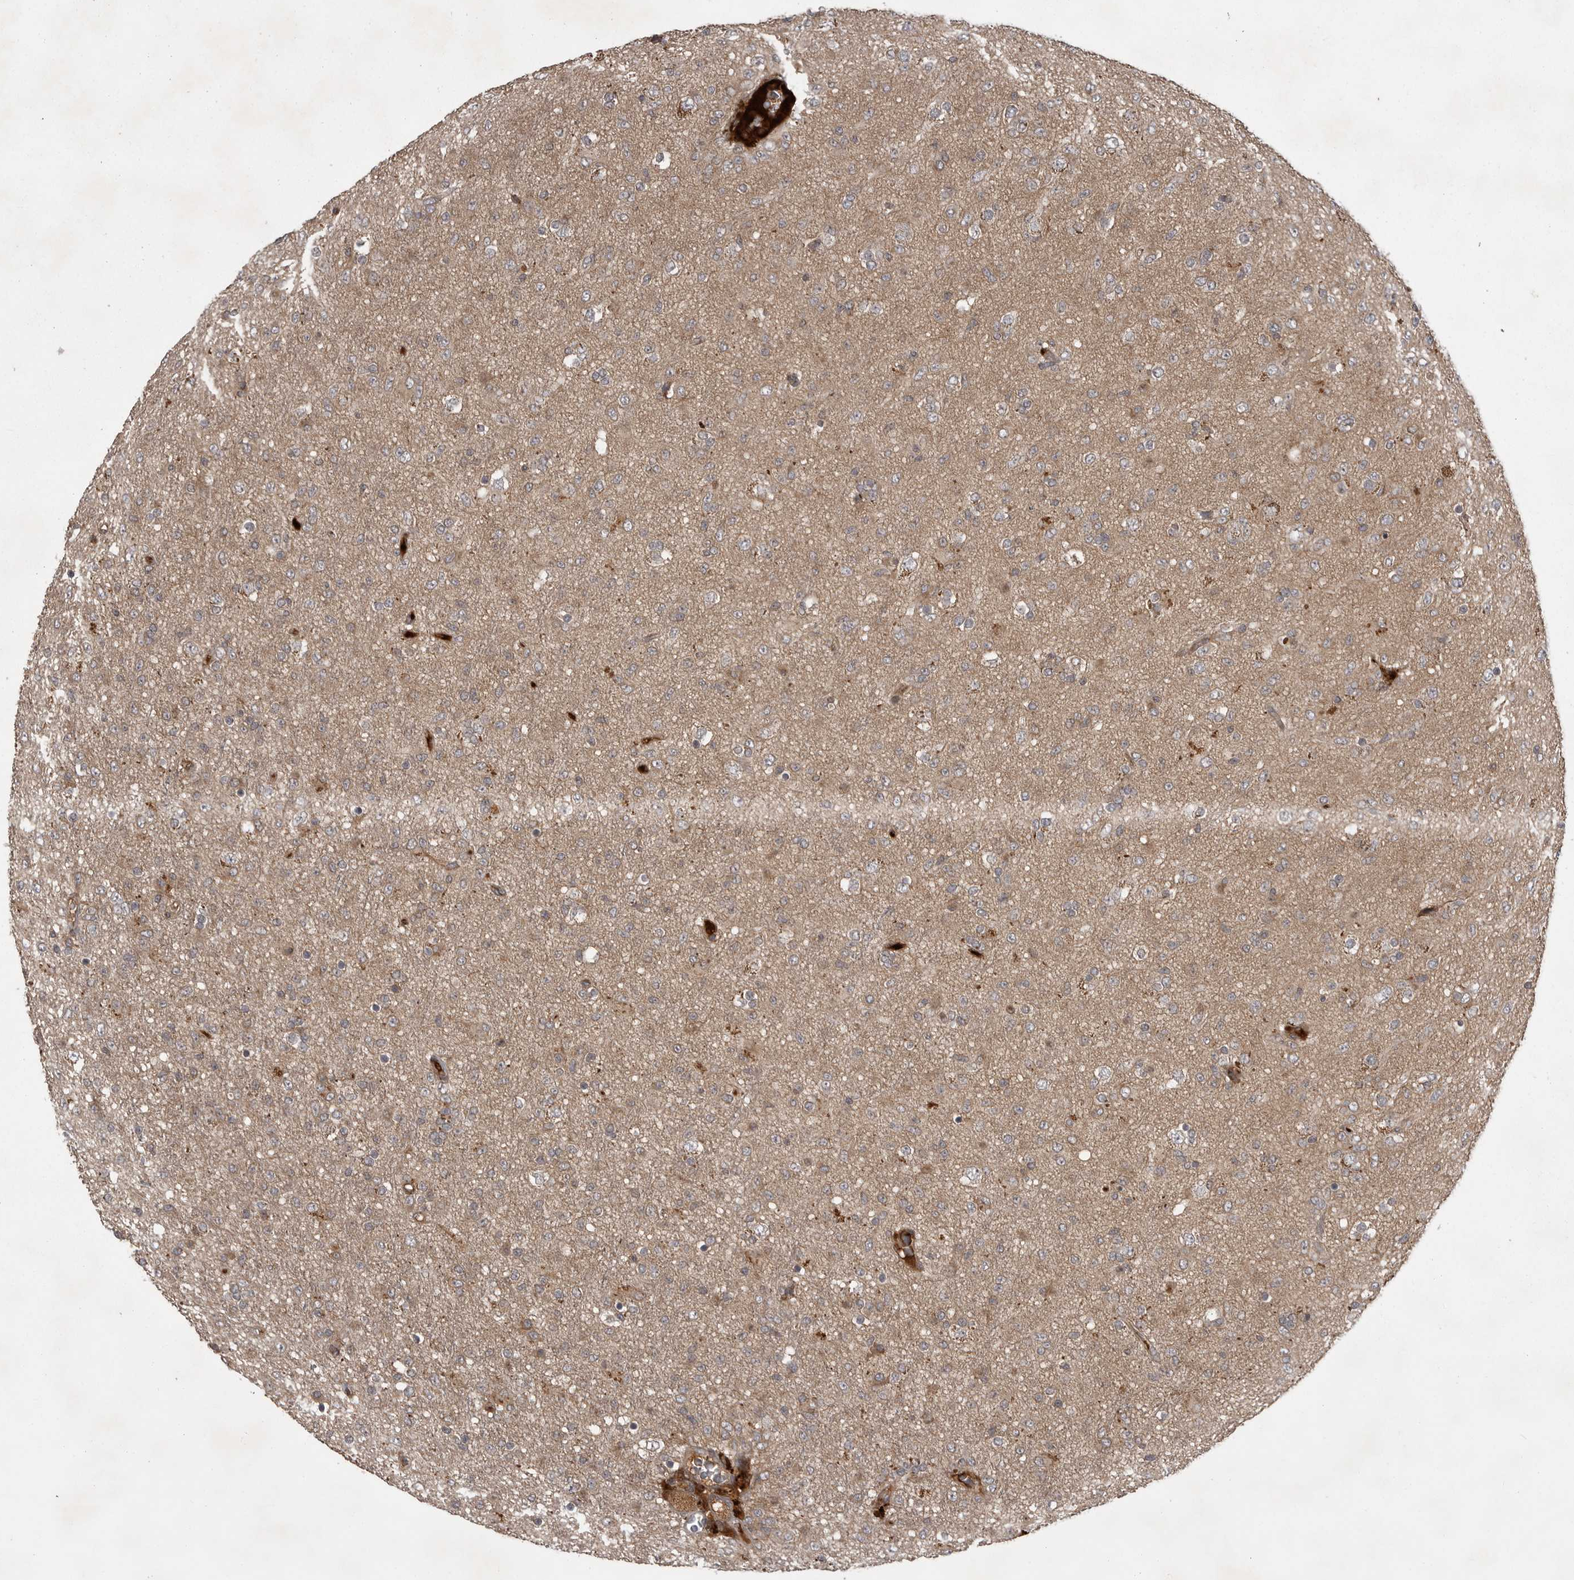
{"staining": {"intensity": "weak", "quantity": "<25%", "location": "cytoplasmic/membranous"}, "tissue": "glioma", "cell_type": "Tumor cells", "image_type": "cancer", "snomed": [{"axis": "morphology", "description": "Glioma, malignant, Low grade"}, {"axis": "topography", "description": "Brain"}], "caption": "Tumor cells show no significant staining in glioma. (DAB immunohistochemistry, high magnification).", "gene": "GPR31", "patient": {"sex": "male", "age": 65}}